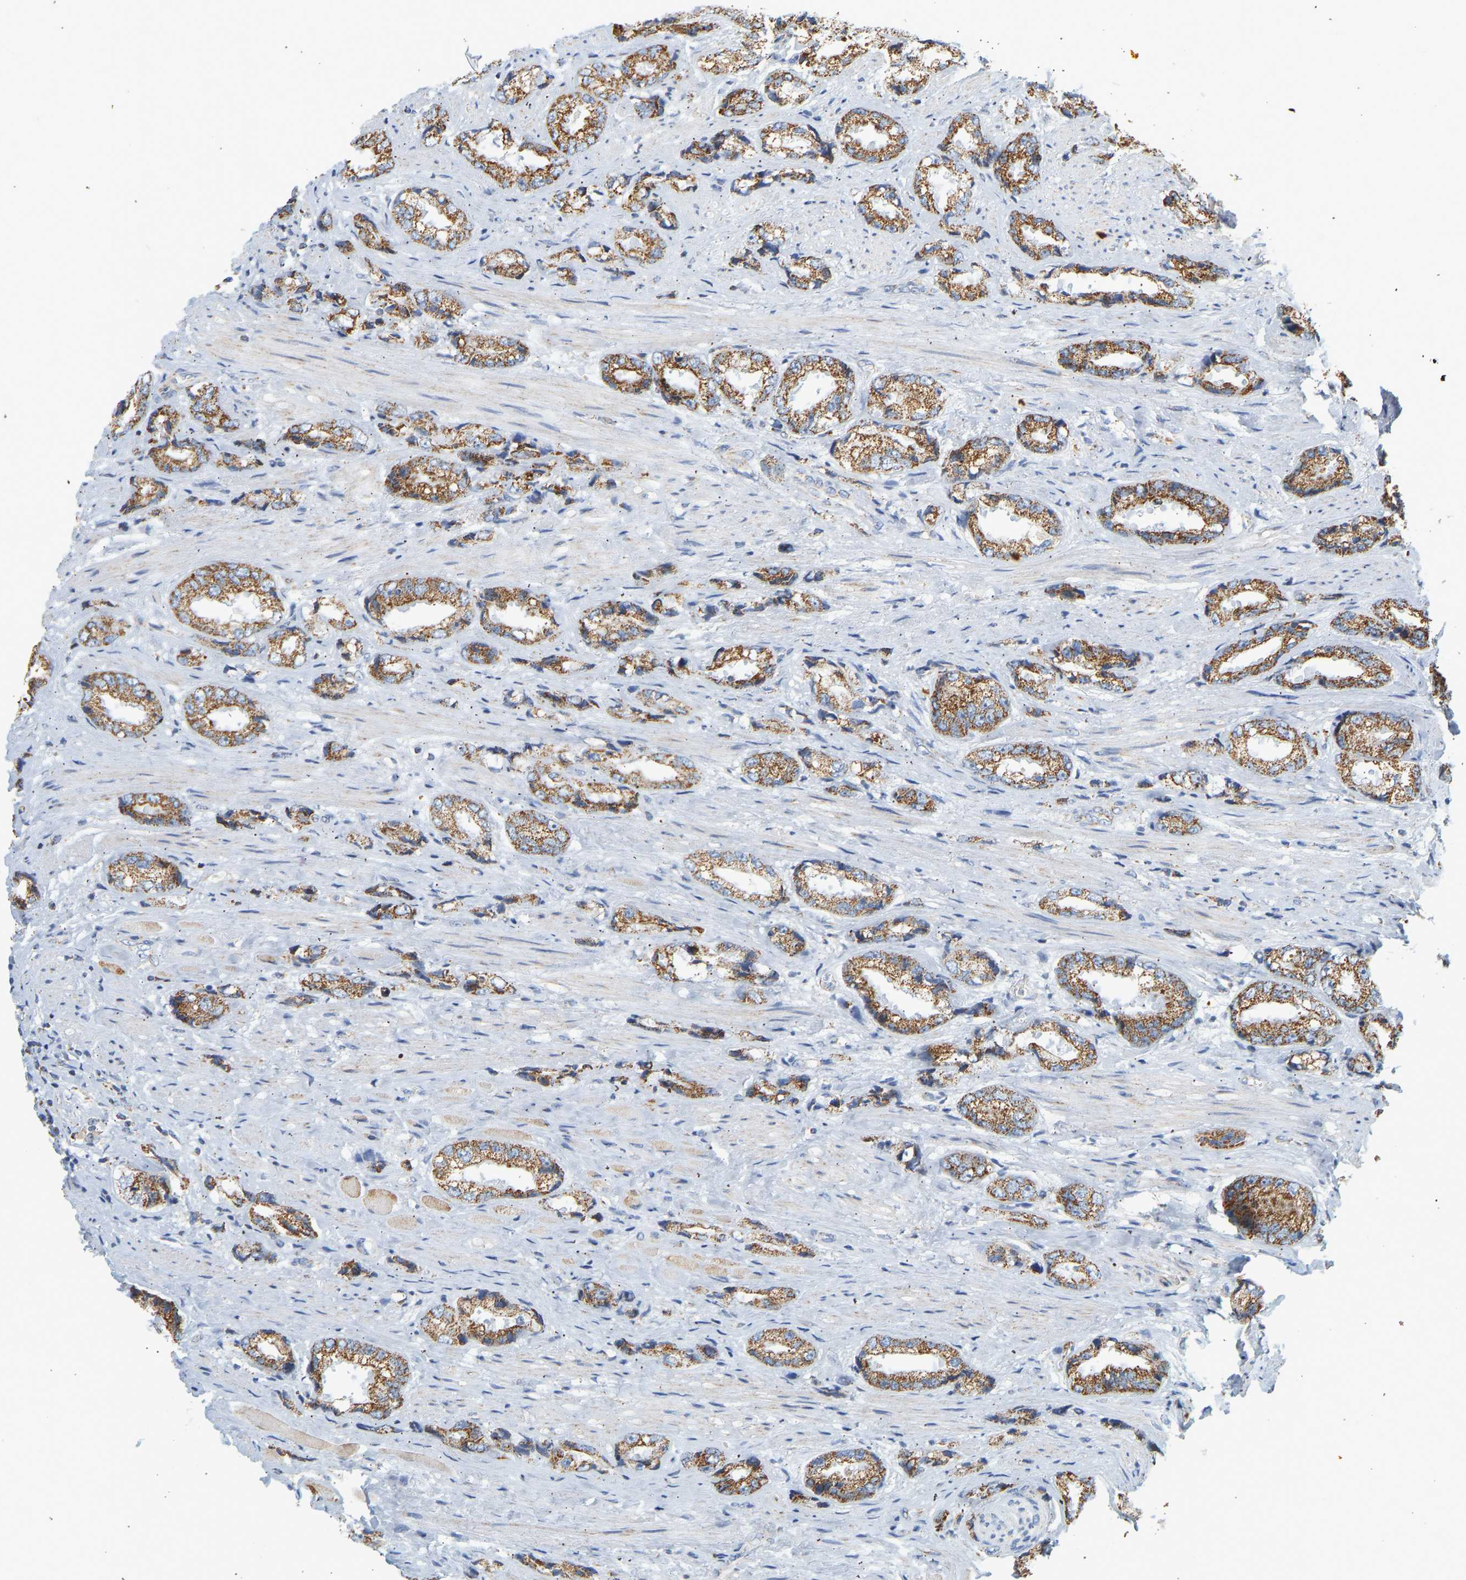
{"staining": {"intensity": "moderate", "quantity": ">75%", "location": "cytoplasmic/membranous"}, "tissue": "prostate cancer", "cell_type": "Tumor cells", "image_type": "cancer", "snomed": [{"axis": "morphology", "description": "Adenocarcinoma, High grade"}, {"axis": "topography", "description": "Prostate"}], "caption": "The image displays immunohistochemical staining of prostate cancer (high-grade adenocarcinoma). There is moderate cytoplasmic/membranous positivity is present in about >75% of tumor cells.", "gene": "GRPEL2", "patient": {"sex": "male", "age": 61}}